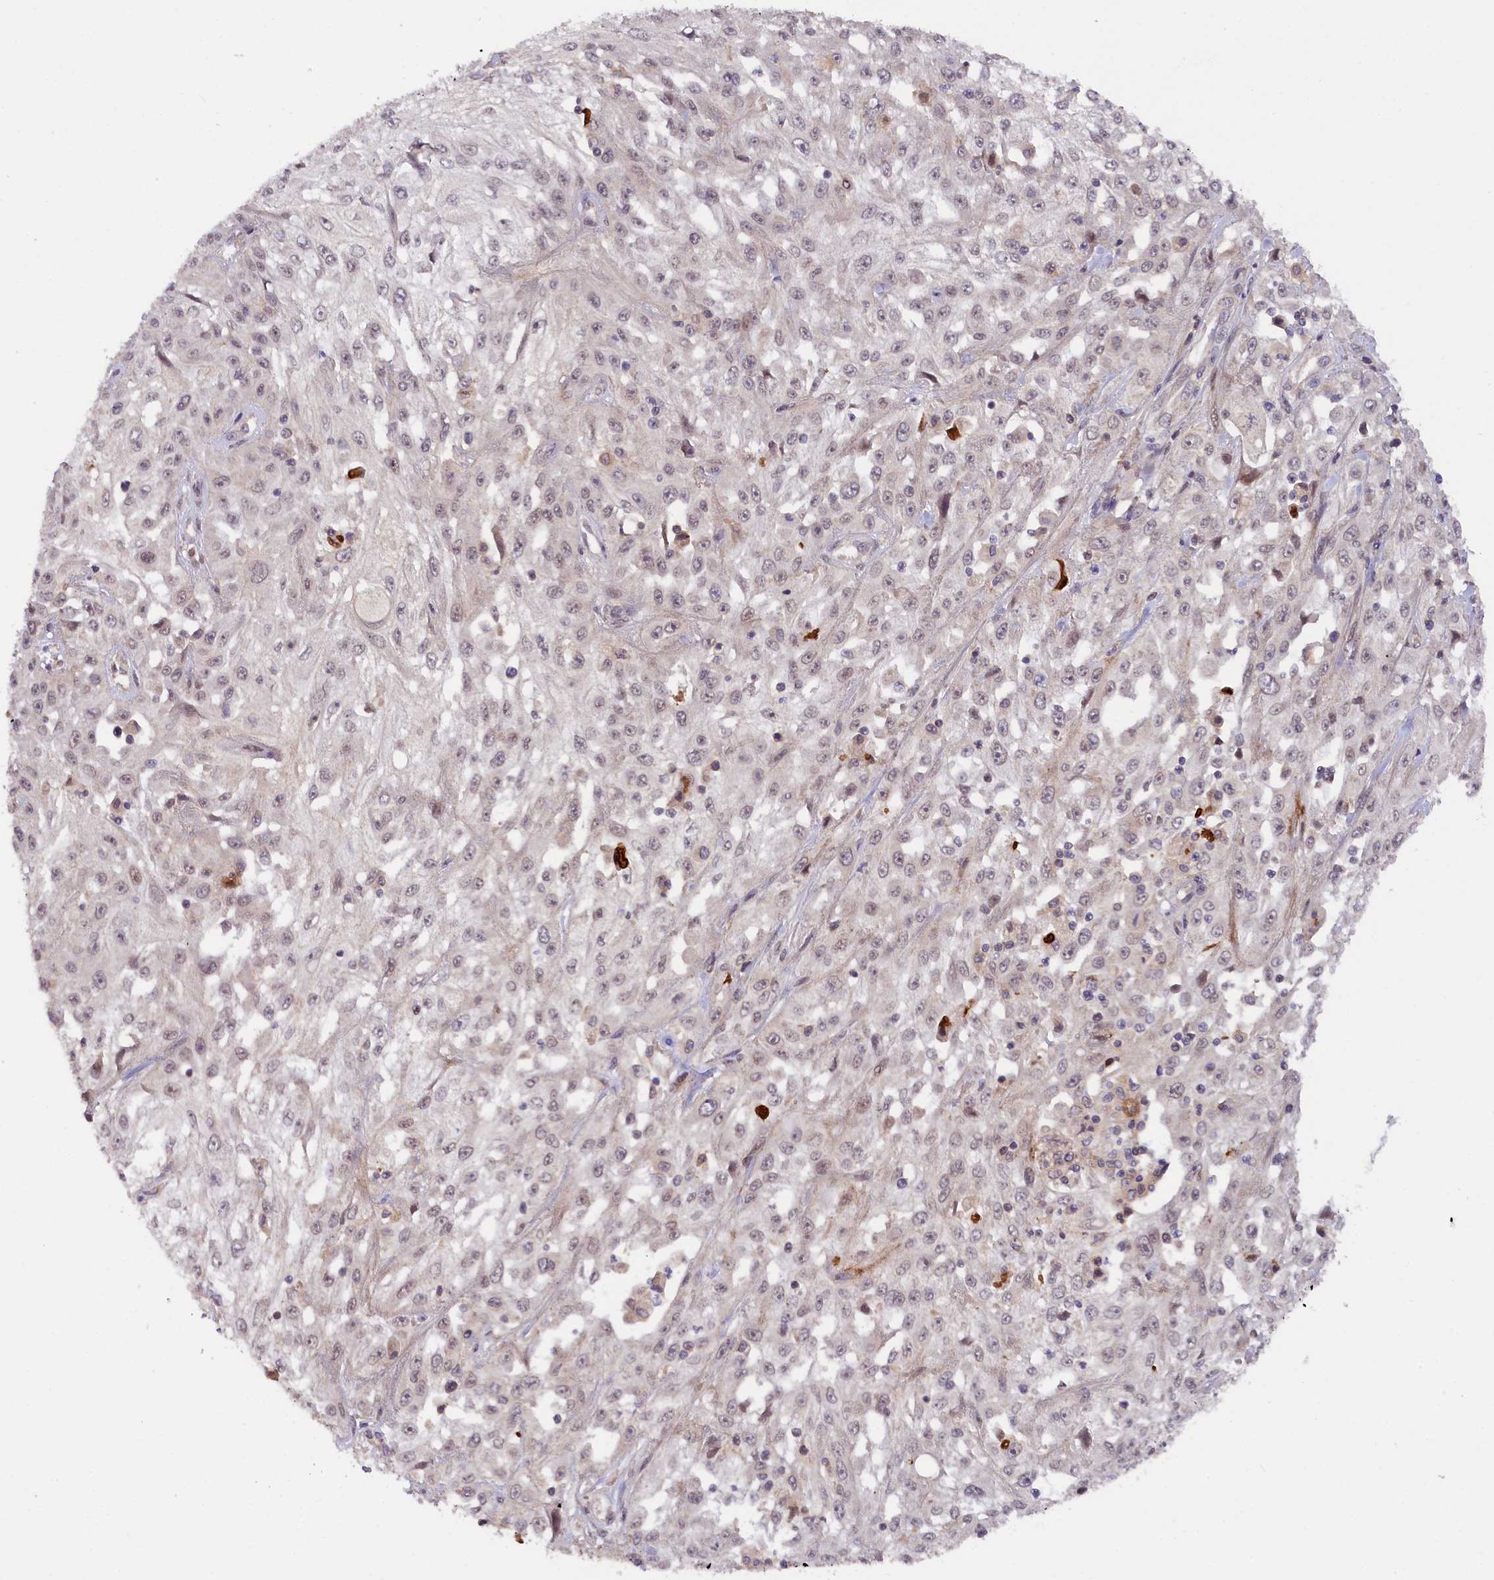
{"staining": {"intensity": "weak", "quantity": "<25%", "location": "nuclear"}, "tissue": "skin cancer", "cell_type": "Tumor cells", "image_type": "cancer", "snomed": [{"axis": "morphology", "description": "Squamous cell carcinoma, NOS"}, {"axis": "morphology", "description": "Squamous cell carcinoma, metastatic, NOS"}, {"axis": "topography", "description": "Skin"}, {"axis": "topography", "description": "Lymph node"}], "caption": "Histopathology image shows no significant protein staining in tumor cells of skin cancer.", "gene": "ZNF480", "patient": {"sex": "male", "age": 75}}